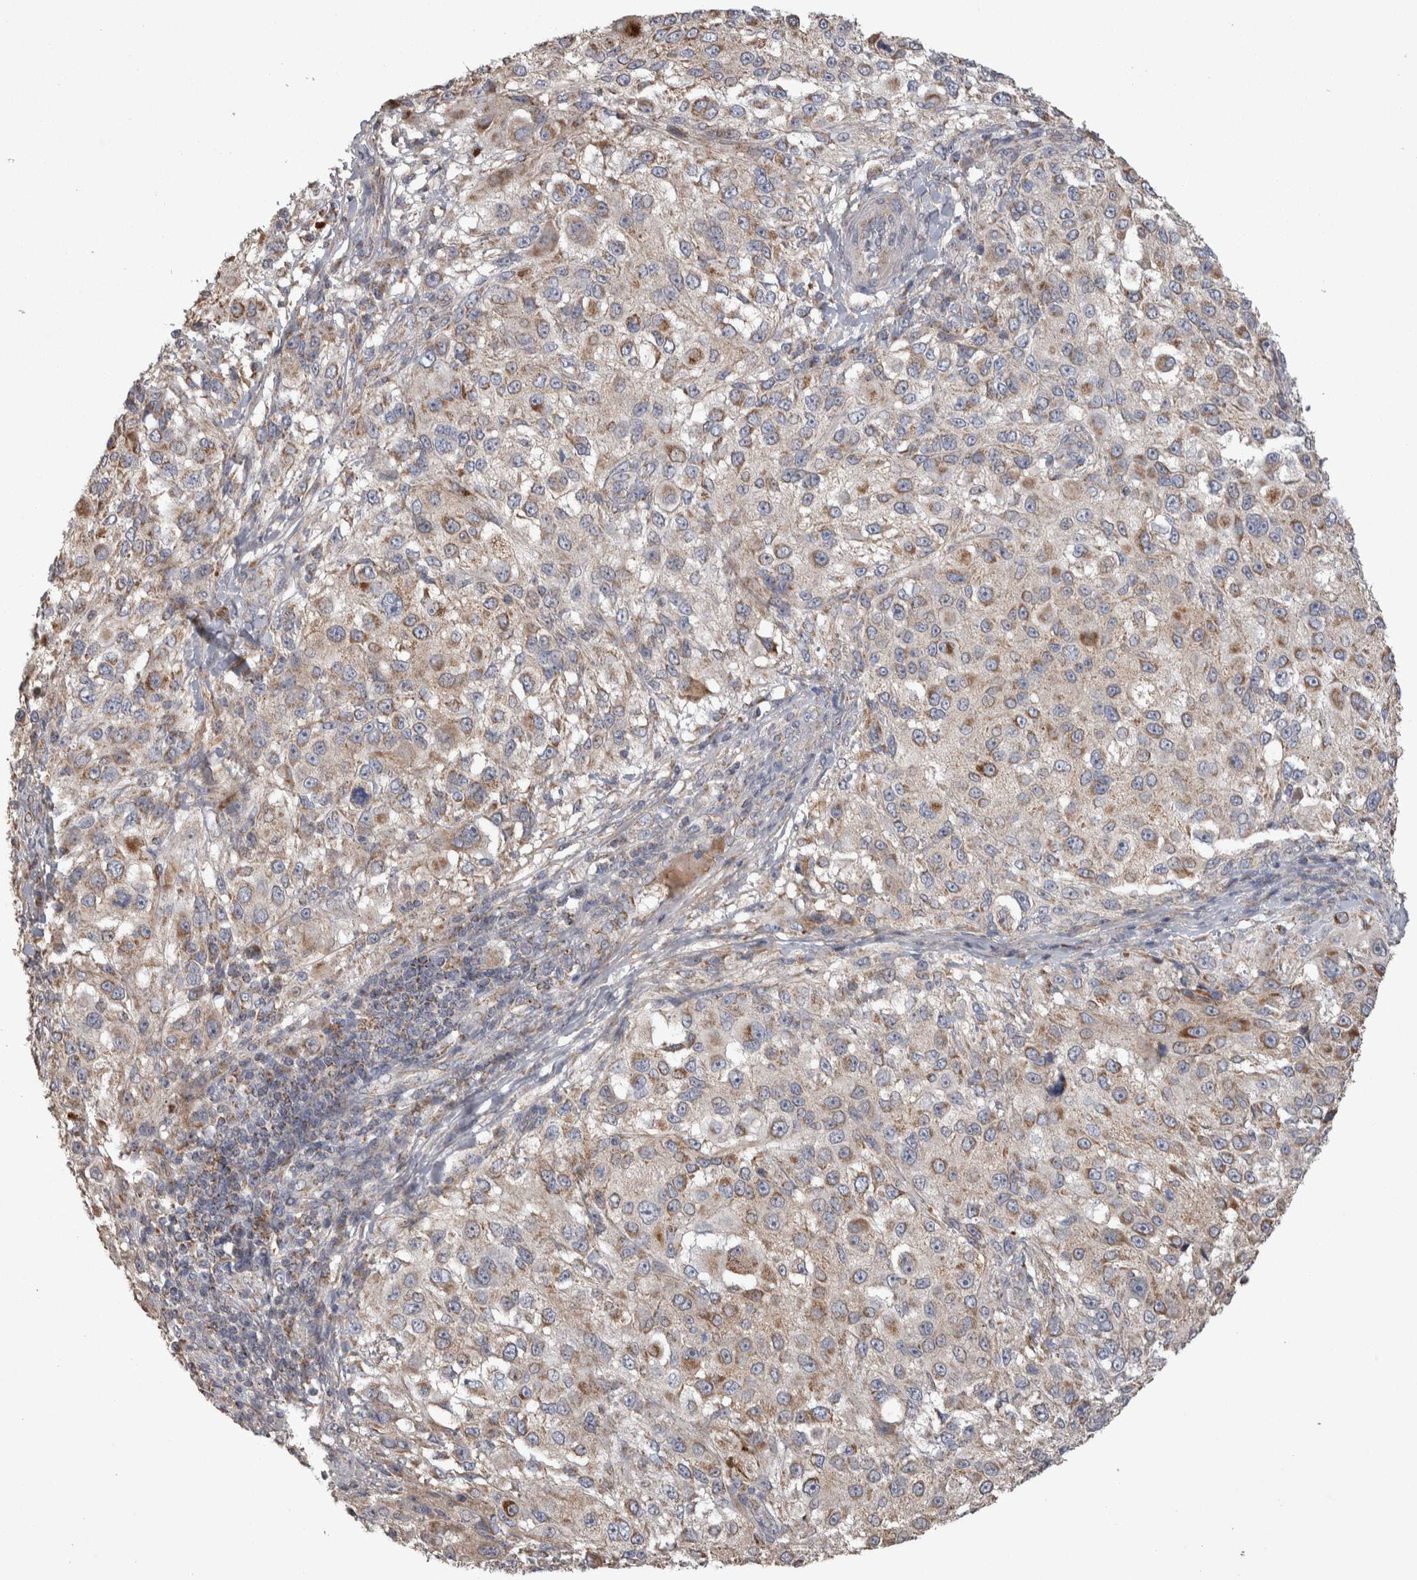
{"staining": {"intensity": "weak", "quantity": ">75%", "location": "cytoplasmic/membranous"}, "tissue": "melanoma", "cell_type": "Tumor cells", "image_type": "cancer", "snomed": [{"axis": "morphology", "description": "Necrosis, NOS"}, {"axis": "morphology", "description": "Malignant melanoma, NOS"}, {"axis": "topography", "description": "Skin"}], "caption": "High-magnification brightfield microscopy of malignant melanoma stained with DAB (3,3'-diaminobenzidine) (brown) and counterstained with hematoxylin (blue). tumor cells exhibit weak cytoplasmic/membranous staining is present in about>75% of cells. Immunohistochemistry (ihc) stains the protein of interest in brown and the nuclei are stained blue.", "gene": "SCO1", "patient": {"sex": "female", "age": 87}}